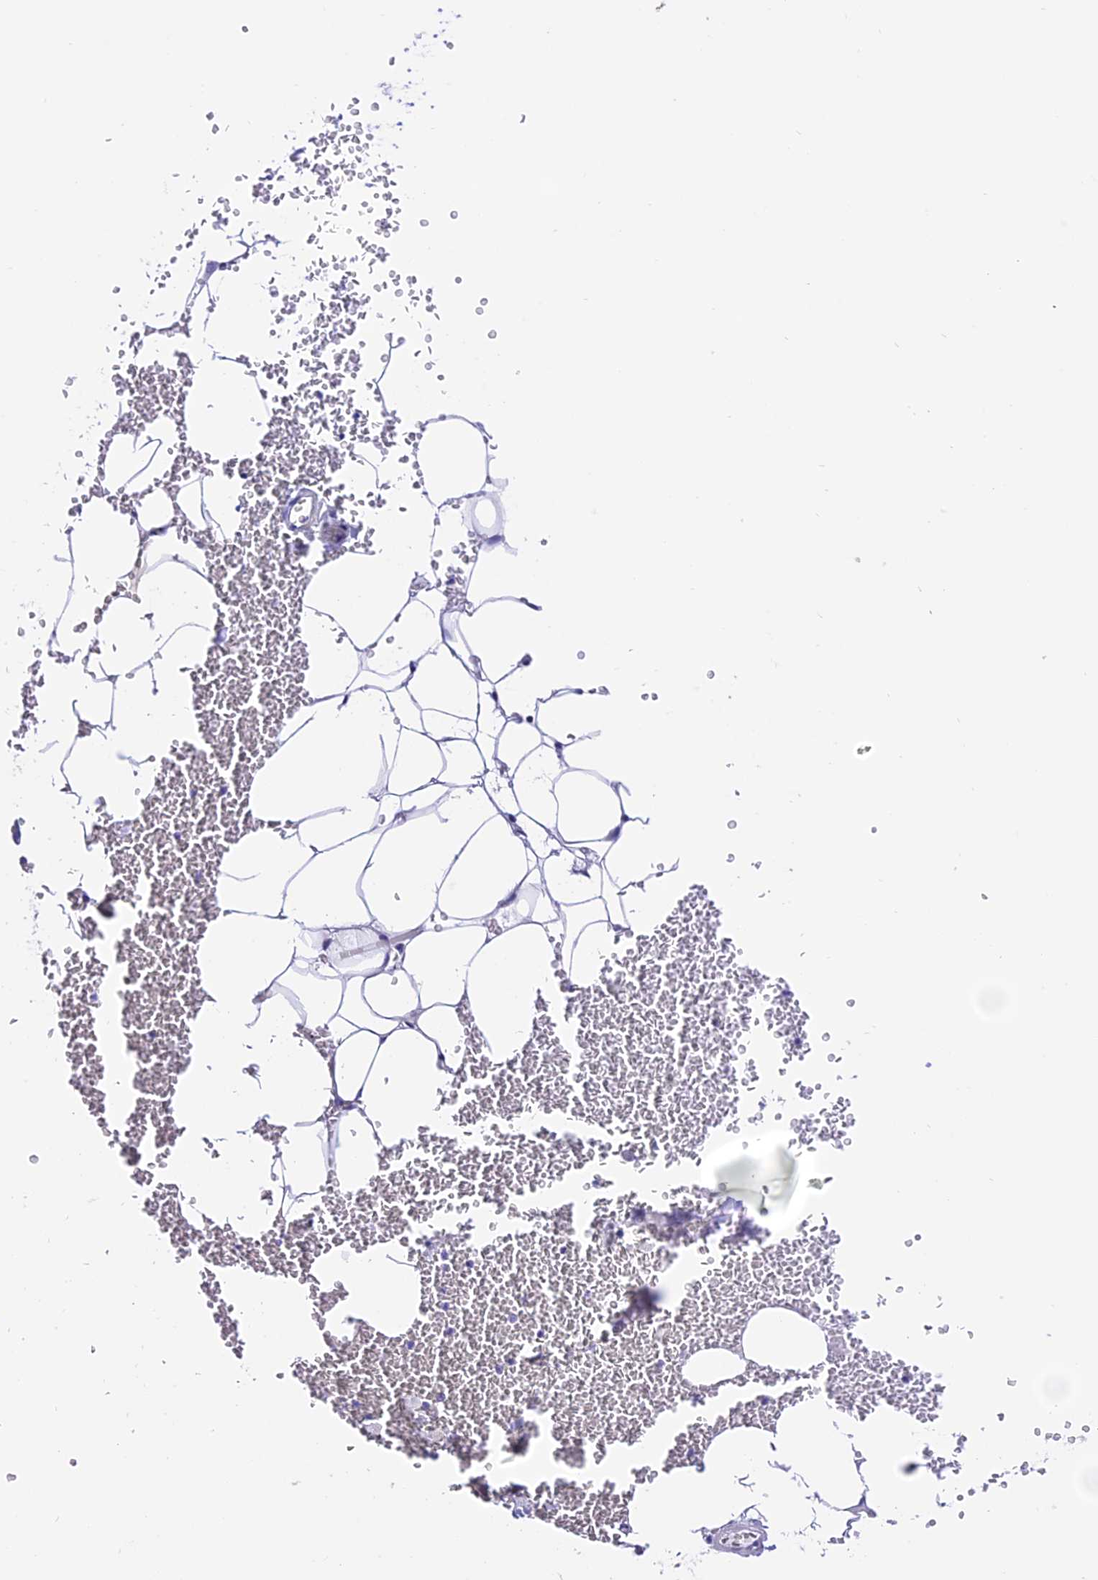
{"staining": {"intensity": "negative", "quantity": "none", "location": "none"}, "tissue": "adipose tissue", "cell_type": "Adipocytes", "image_type": "normal", "snomed": [{"axis": "morphology", "description": "Normal tissue, NOS"}, {"axis": "topography", "description": "Adipose tissue"}, {"axis": "topography", "description": "Peripheral nerve tissue"}], "caption": "Adipocytes show no significant protein staining in normal adipose tissue. (Immunohistochemistry, brightfield microscopy, high magnification).", "gene": "TRMT44", "patient": {"sex": "male", "age": 52}}